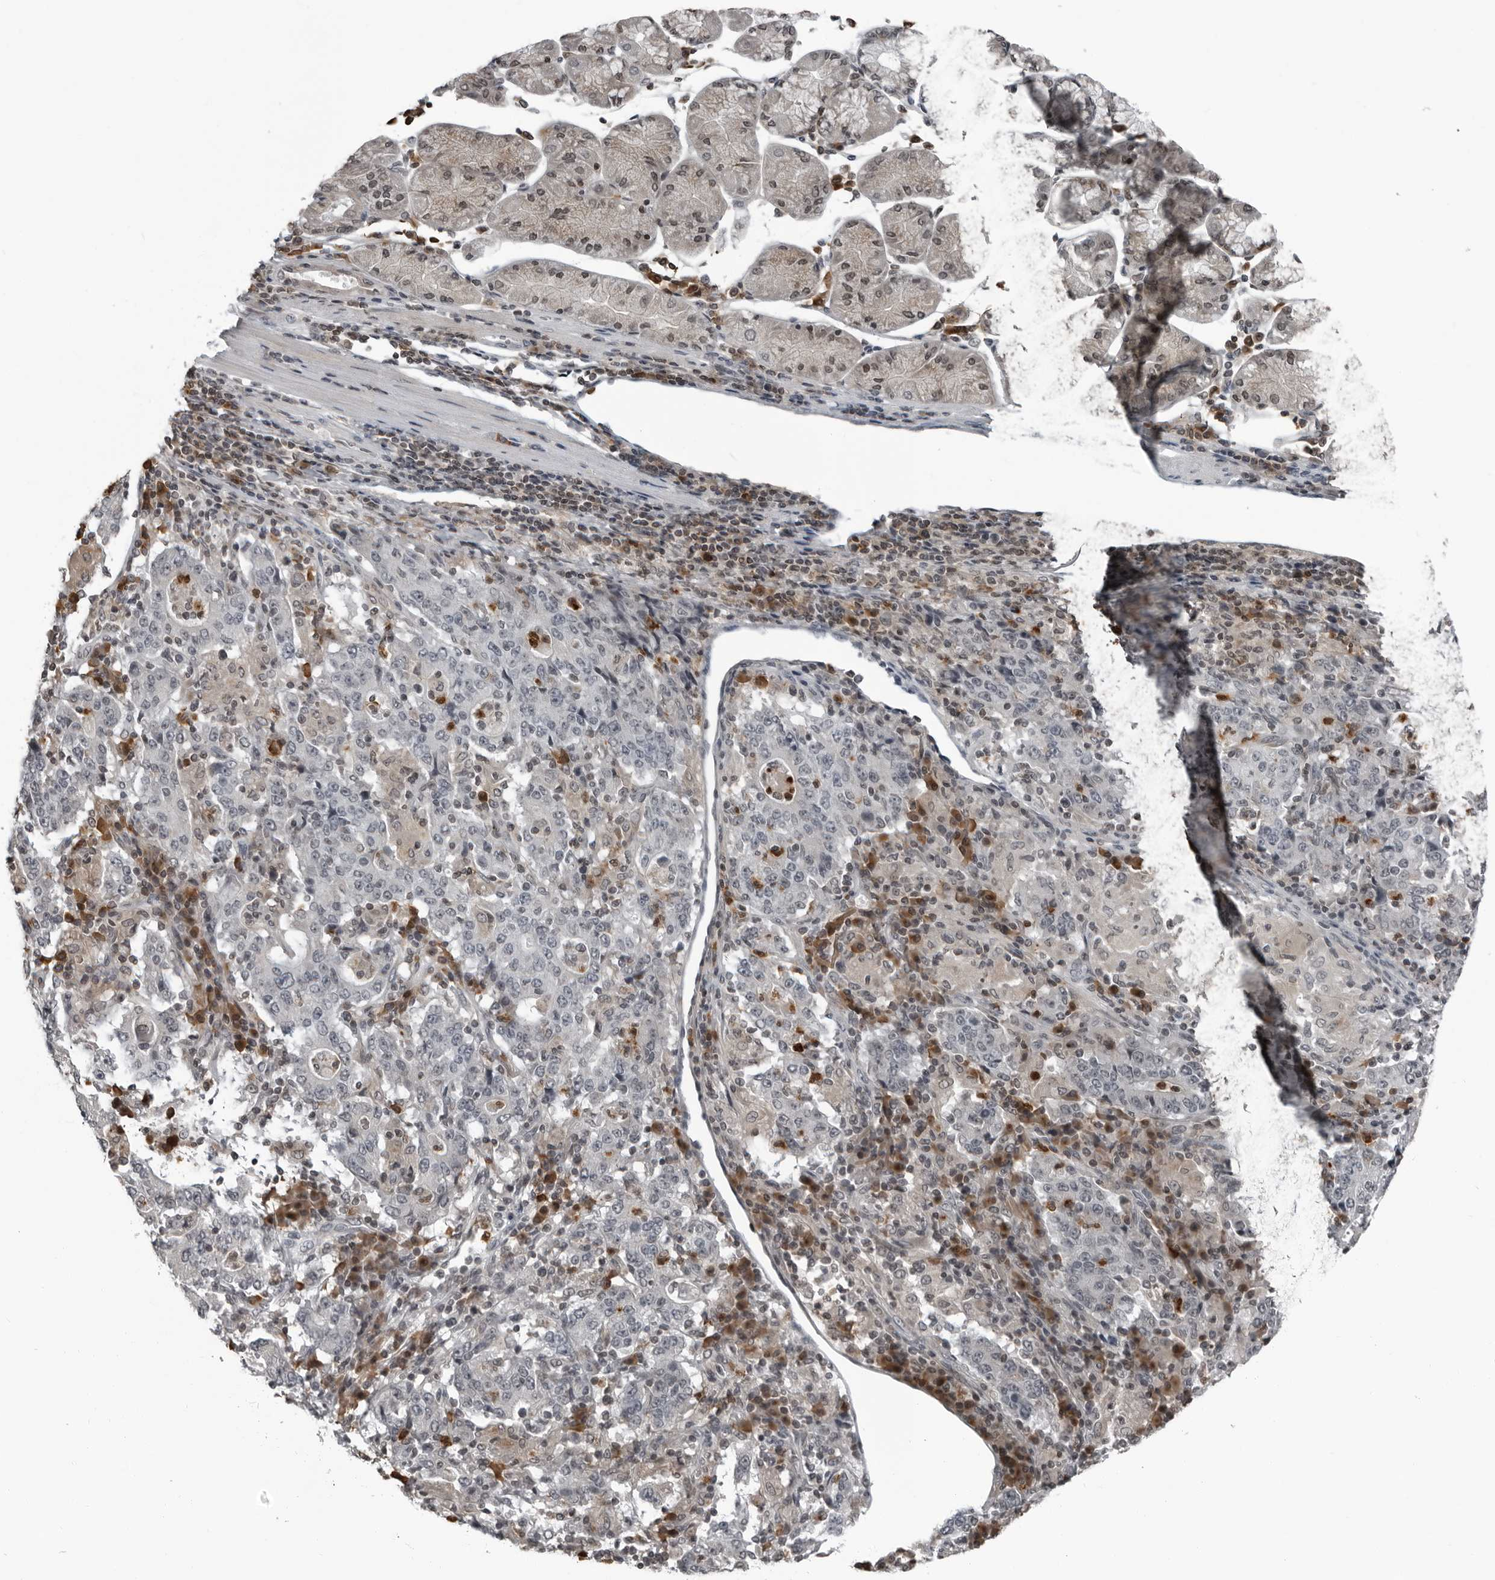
{"staining": {"intensity": "negative", "quantity": "none", "location": "none"}, "tissue": "stomach cancer", "cell_type": "Tumor cells", "image_type": "cancer", "snomed": [{"axis": "morphology", "description": "Normal tissue, NOS"}, {"axis": "morphology", "description": "Adenocarcinoma, NOS"}, {"axis": "topography", "description": "Stomach, upper"}, {"axis": "topography", "description": "Stomach"}], "caption": "Immunohistochemistry (IHC) of stomach cancer displays no positivity in tumor cells.", "gene": "RTCA", "patient": {"sex": "male", "age": 59}}